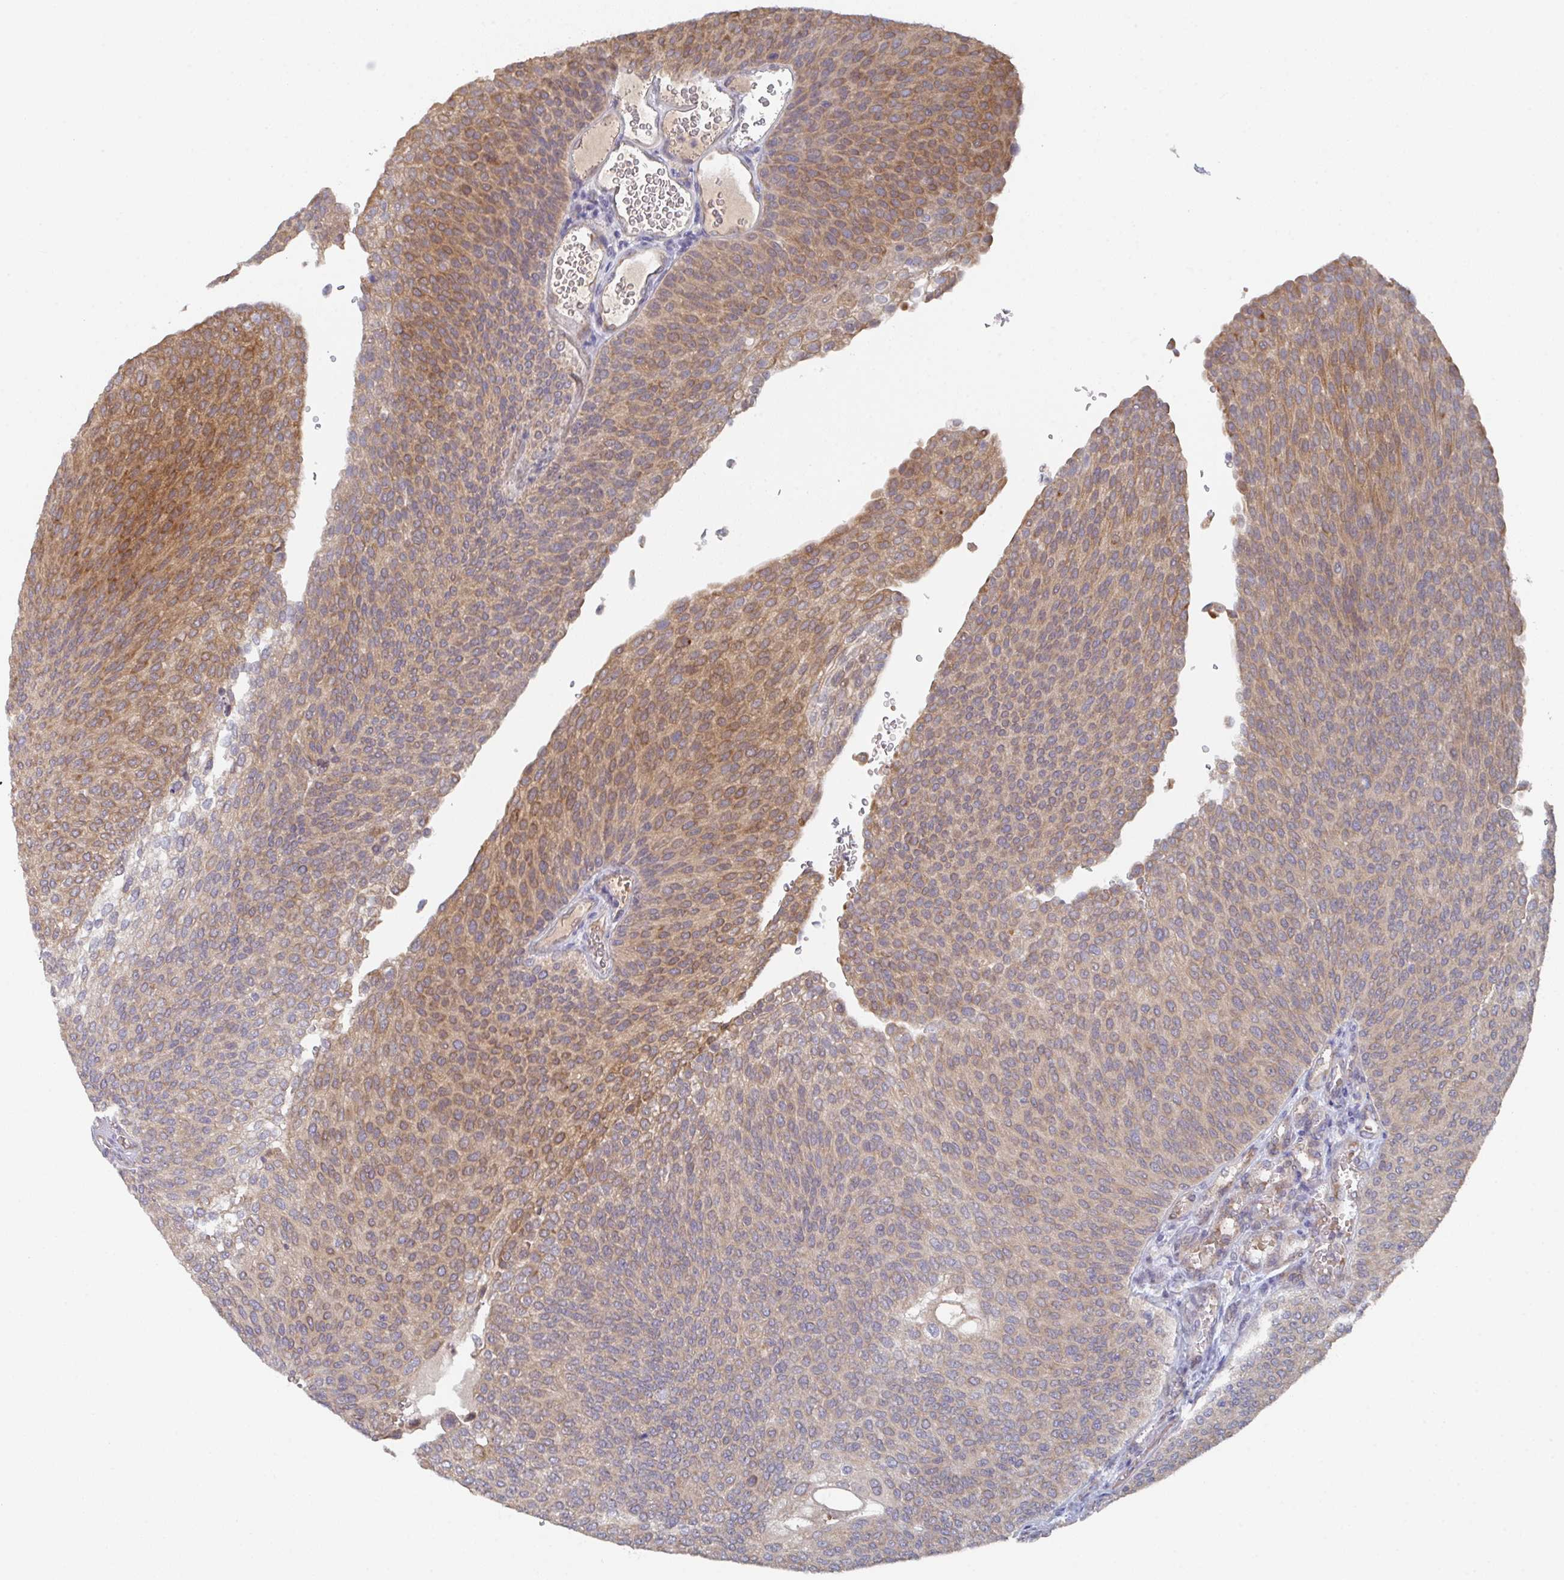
{"staining": {"intensity": "moderate", "quantity": "<25%", "location": "cytoplasmic/membranous"}, "tissue": "urothelial cancer", "cell_type": "Tumor cells", "image_type": "cancer", "snomed": [{"axis": "morphology", "description": "Urothelial carcinoma, High grade"}, {"axis": "topography", "description": "Urinary bladder"}], "caption": "The immunohistochemical stain labels moderate cytoplasmic/membranous staining in tumor cells of urothelial cancer tissue. (DAB IHC with brightfield microscopy, high magnification).", "gene": "ELOVL1", "patient": {"sex": "female", "age": 79}}